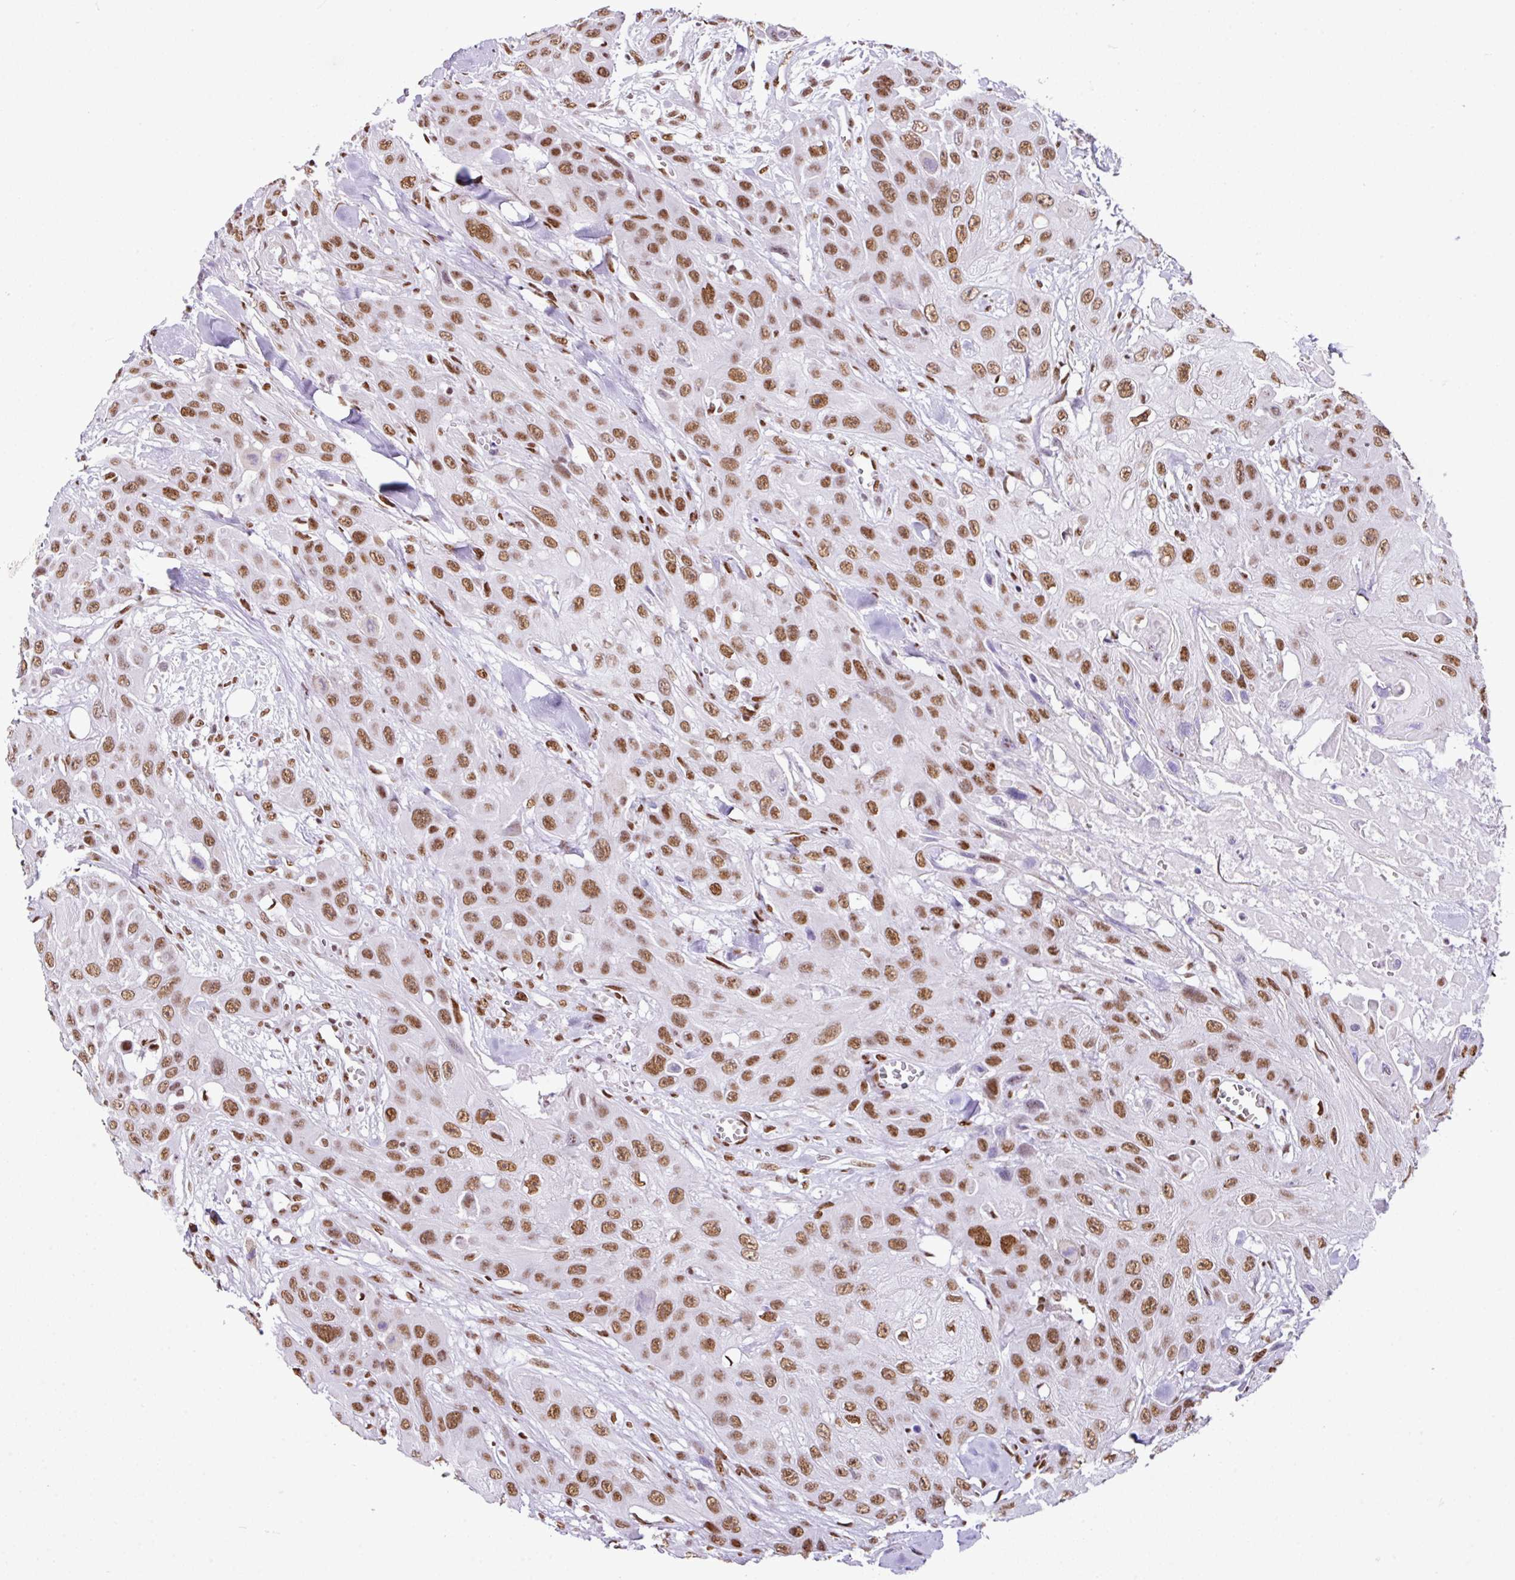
{"staining": {"intensity": "moderate", "quantity": ">75%", "location": "nuclear"}, "tissue": "head and neck cancer", "cell_type": "Tumor cells", "image_type": "cancer", "snomed": [{"axis": "morphology", "description": "Squamous cell carcinoma, NOS"}, {"axis": "topography", "description": "Head-Neck"}], "caption": "Head and neck cancer (squamous cell carcinoma) was stained to show a protein in brown. There is medium levels of moderate nuclear staining in about >75% of tumor cells.", "gene": "RARG", "patient": {"sex": "male", "age": 81}}